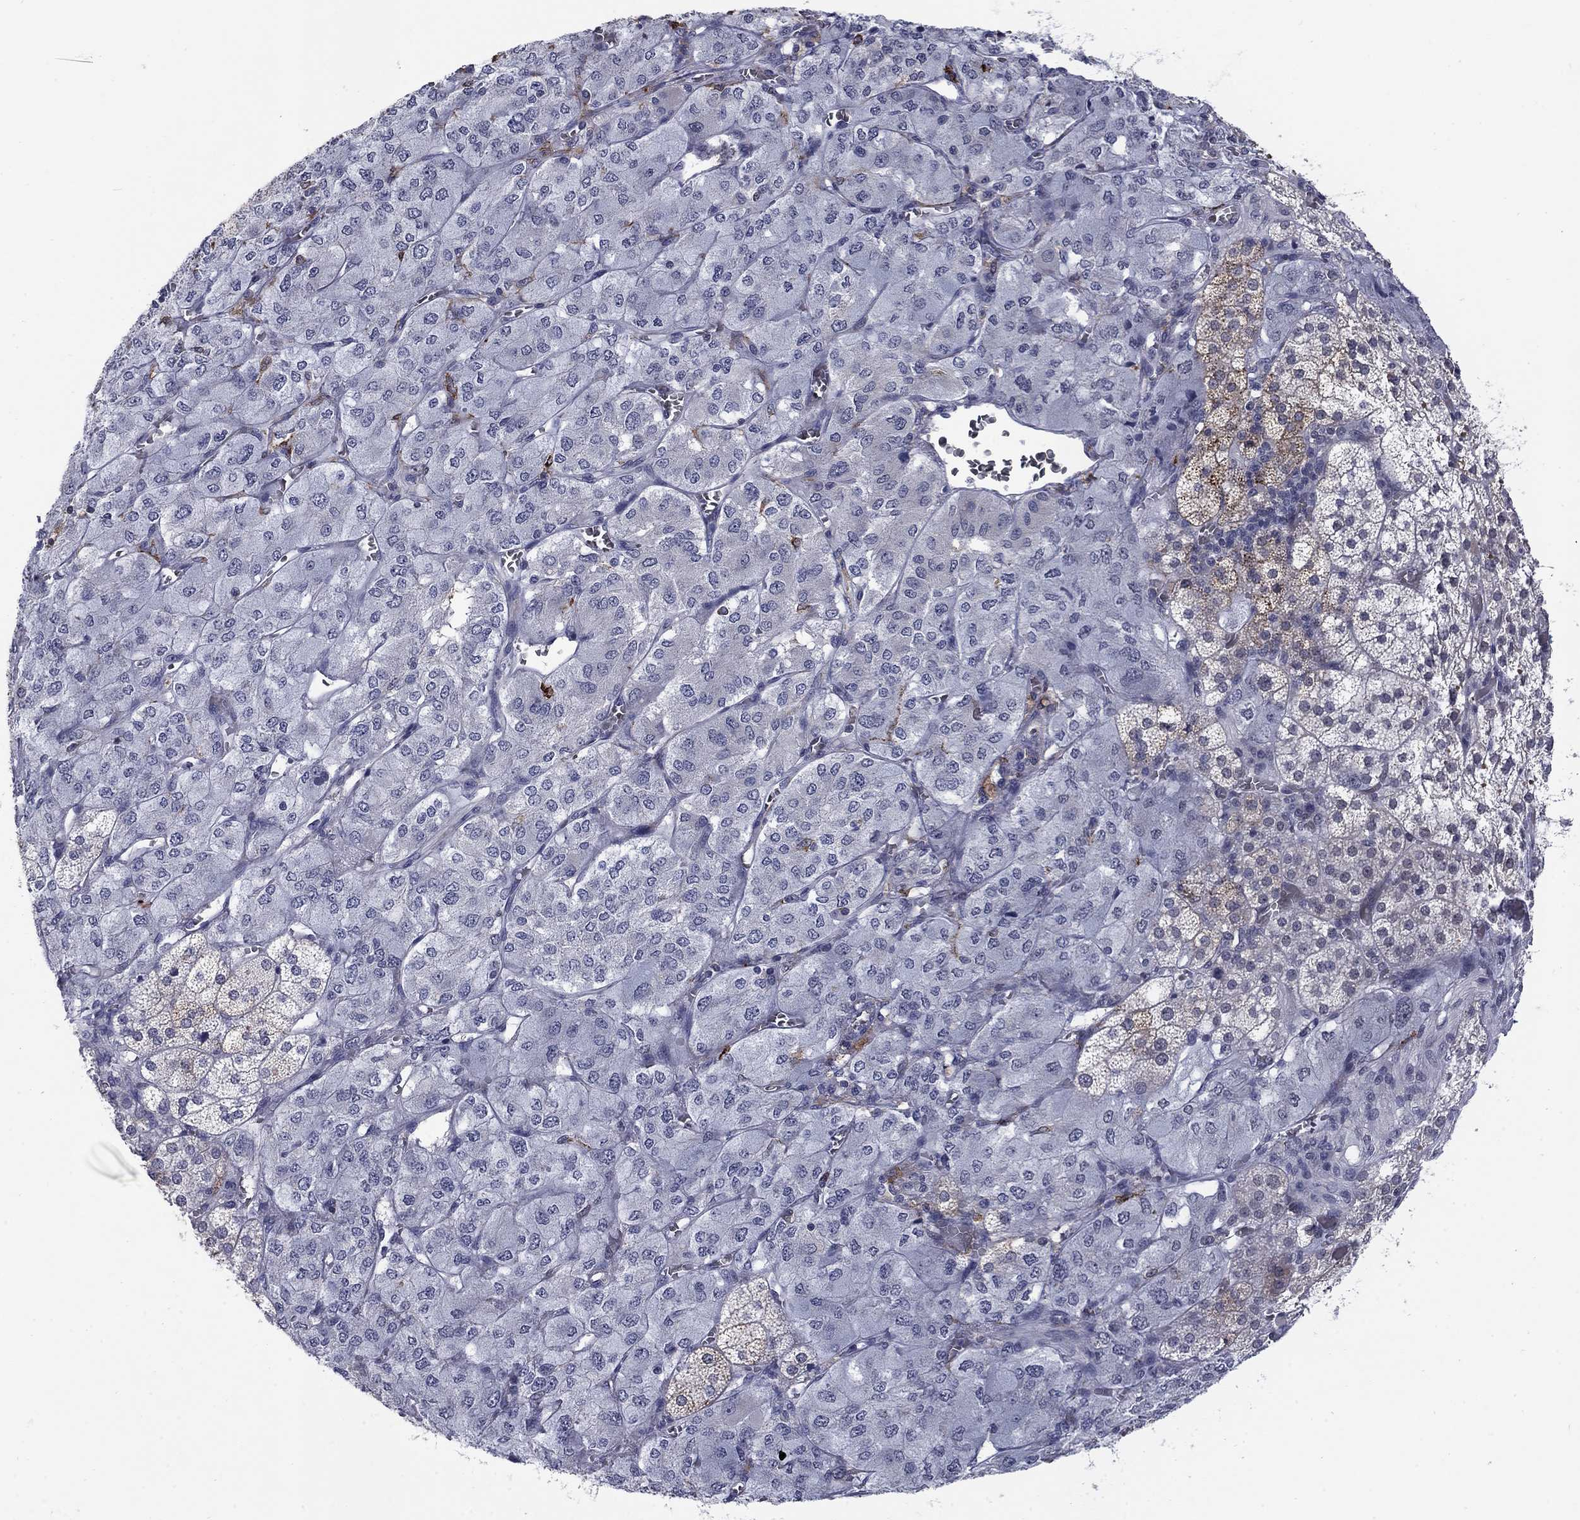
{"staining": {"intensity": "moderate", "quantity": "<25%", "location": "cytoplasmic/membranous"}, "tissue": "adrenal gland", "cell_type": "Glandular cells", "image_type": "normal", "snomed": [{"axis": "morphology", "description": "Normal tissue, NOS"}, {"axis": "topography", "description": "Adrenal gland"}], "caption": "A photomicrograph of human adrenal gland stained for a protein reveals moderate cytoplasmic/membranous brown staining in glandular cells.", "gene": "GRIA3", "patient": {"sex": "female", "age": 60}}